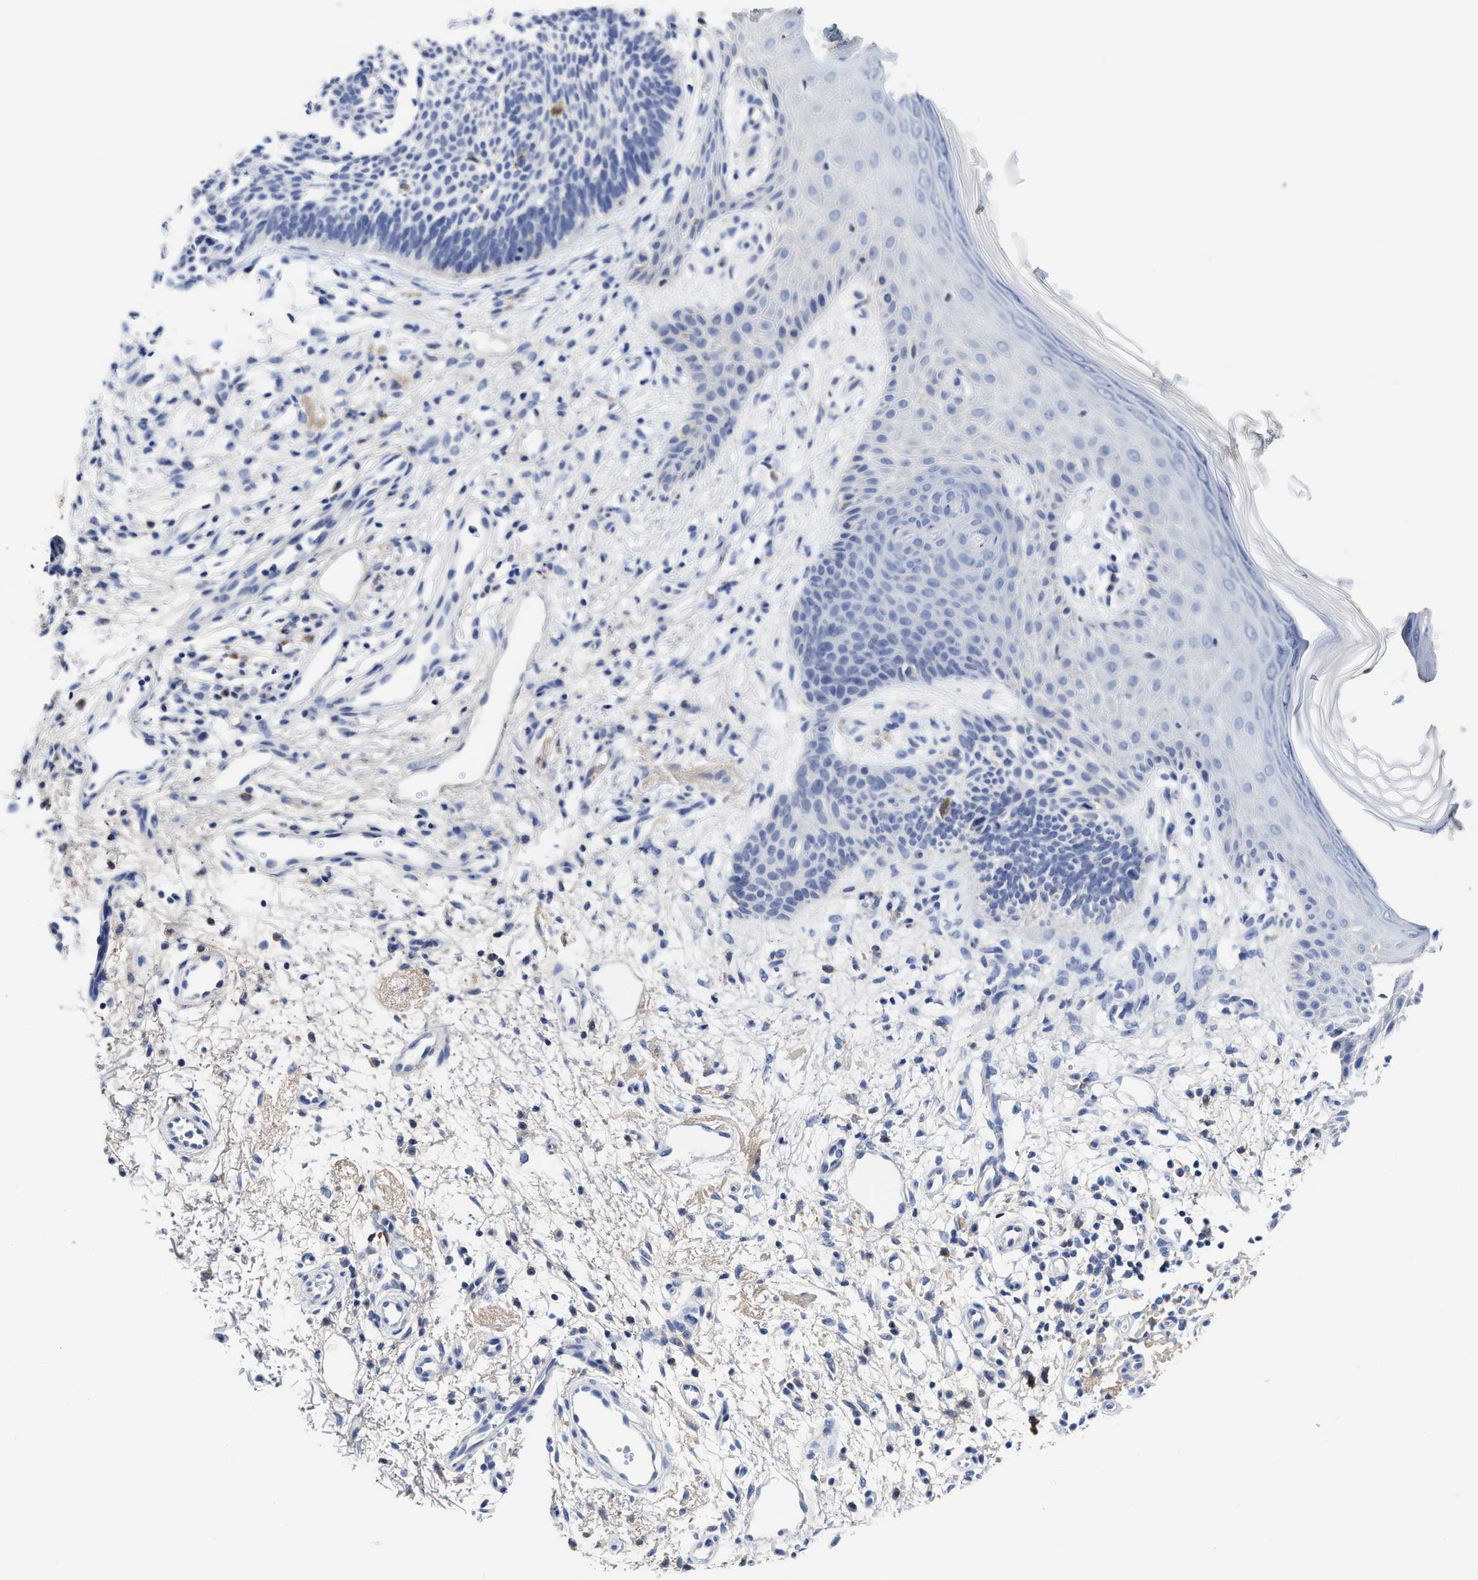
{"staining": {"intensity": "negative", "quantity": "none", "location": "none"}, "tissue": "skin cancer", "cell_type": "Tumor cells", "image_type": "cancer", "snomed": [{"axis": "morphology", "description": "Normal tissue, NOS"}, {"axis": "morphology", "description": "Basal cell carcinoma"}, {"axis": "topography", "description": "Skin"}], "caption": "Skin cancer was stained to show a protein in brown. There is no significant expression in tumor cells.", "gene": "C2", "patient": {"sex": "female", "age": 69}}